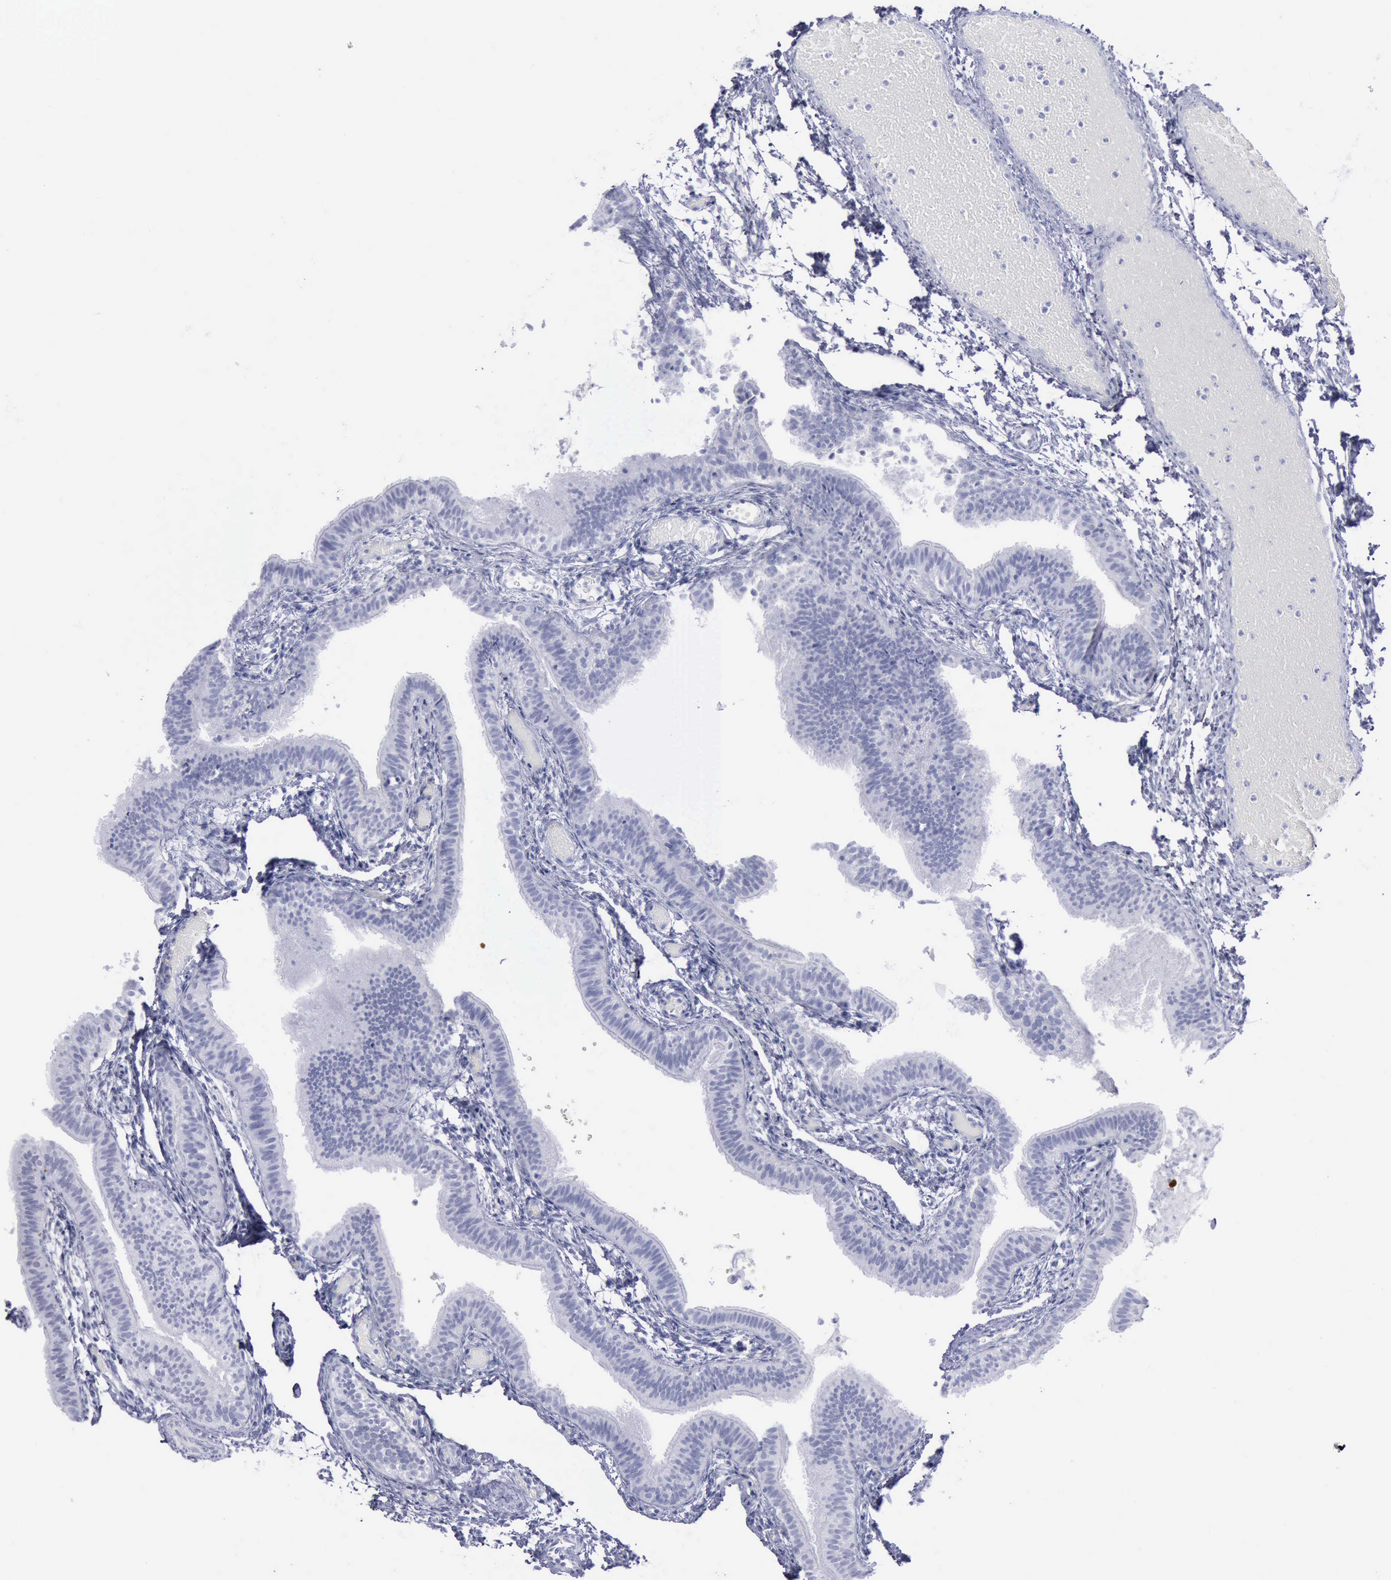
{"staining": {"intensity": "negative", "quantity": "none", "location": "none"}, "tissue": "fallopian tube", "cell_type": "Glandular cells", "image_type": "normal", "snomed": [{"axis": "morphology", "description": "Normal tissue, NOS"}, {"axis": "morphology", "description": "Dermoid, NOS"}, {"axis": "topography", "description": "Fallopian tube"}], "caption": "IHC photomicrograph of benign fallopian tube: fallopian tube stained with DAB (3,3'-diaminobenzidine) displays no significant protein staining in glandular cells.", "gene": "KRT13", "patient": {"sex": "female", "age": 33}}